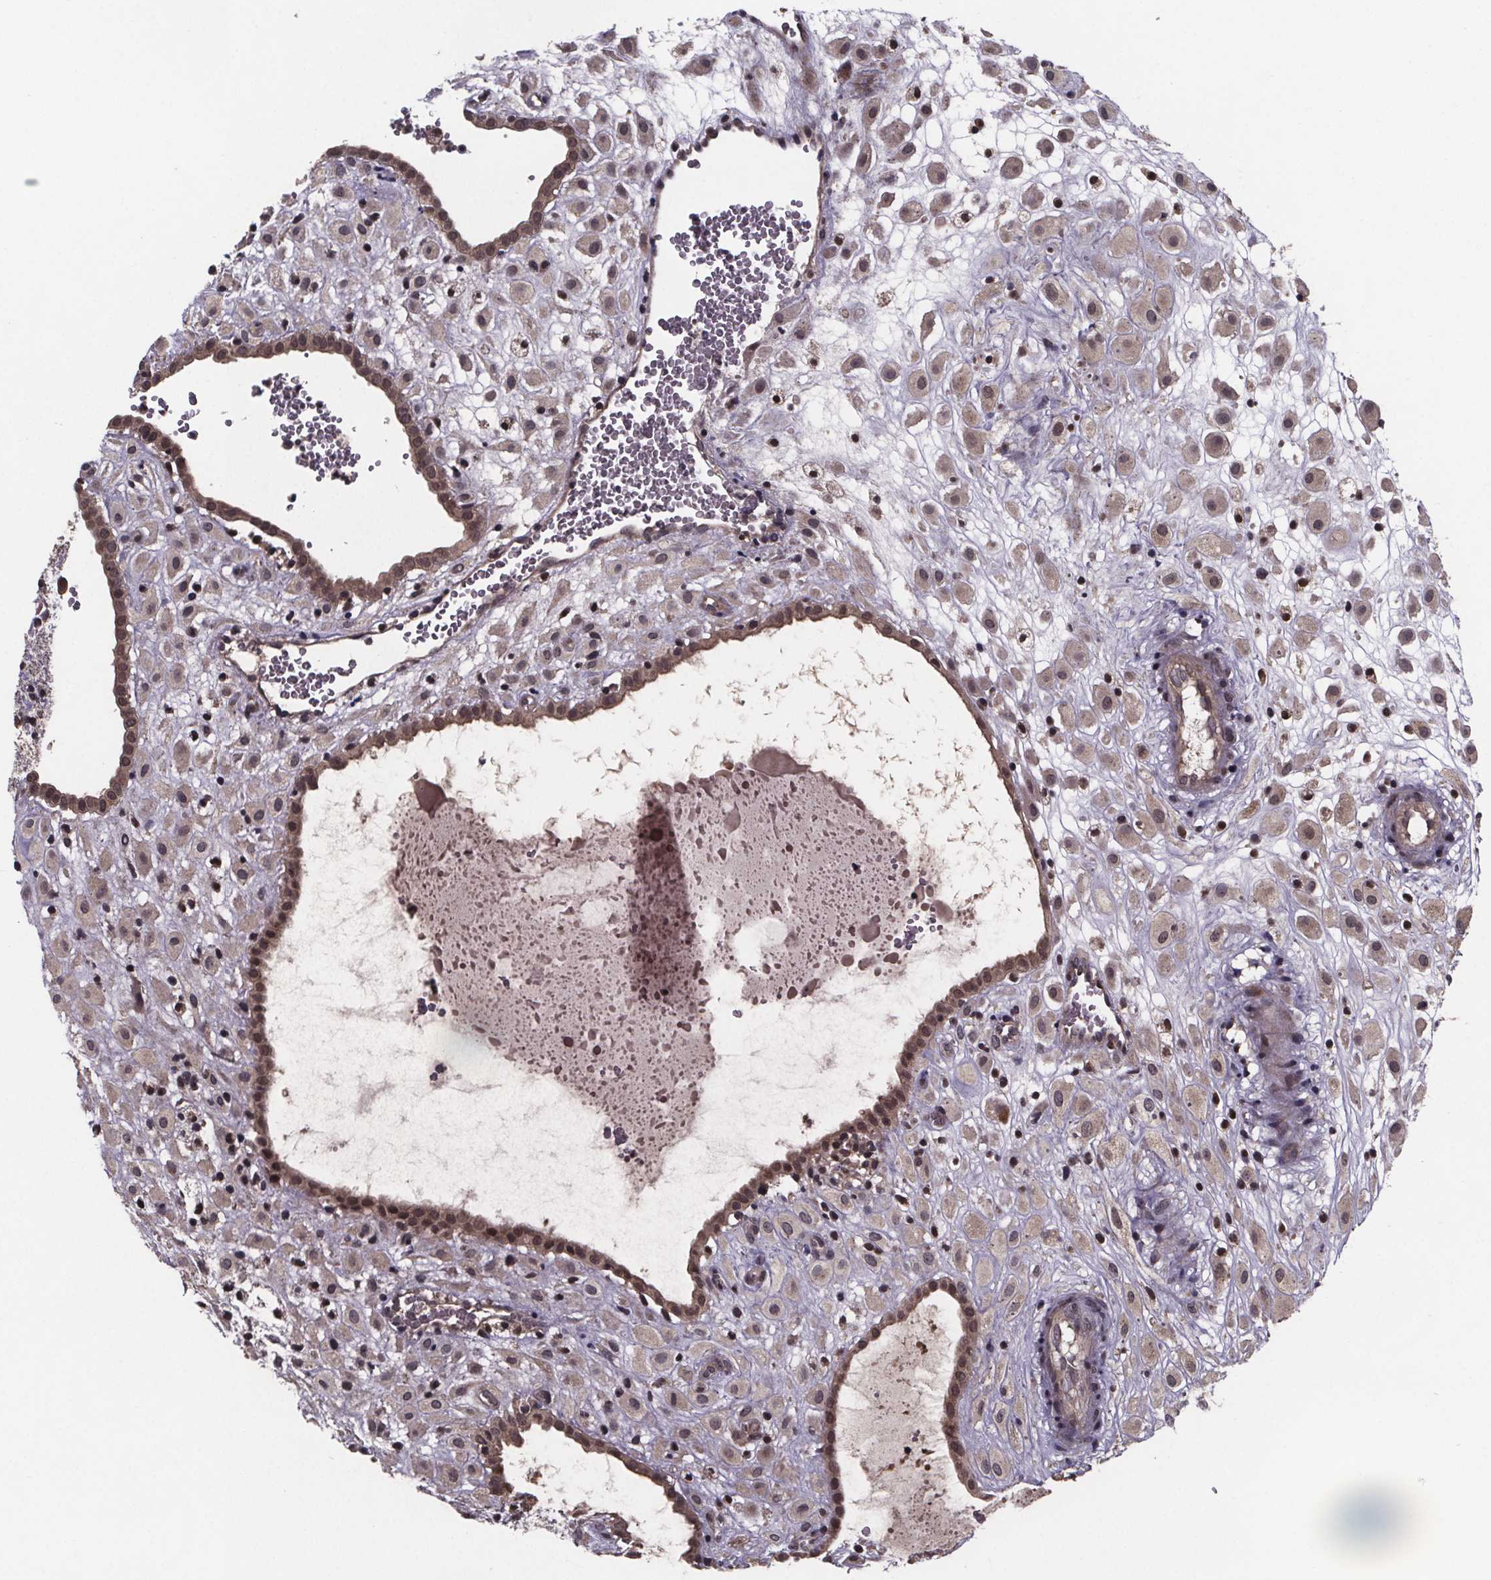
{"staining": {"intensity": "weak", "quantity": "25%-75%", "location": "cytoplasmic/membranous"}, "tissue": "placenta", "cell_type": "Decidual cells", "image_type": "normal", "snomed": [{"axis": "morphology", "description": "Normal tissue, NOS"}, {"axis": "topography", "description": "Placenta"}], "caption": "A histopathology image of human placenta stained for a protein reveals weak cytoplasmic/membranous brown staining in decidual cells. (Brightfield microscopy of DAB IHC at high magnification).", "gene": "FN3KRP", "patient": {"sex": "female", "age": 24}}